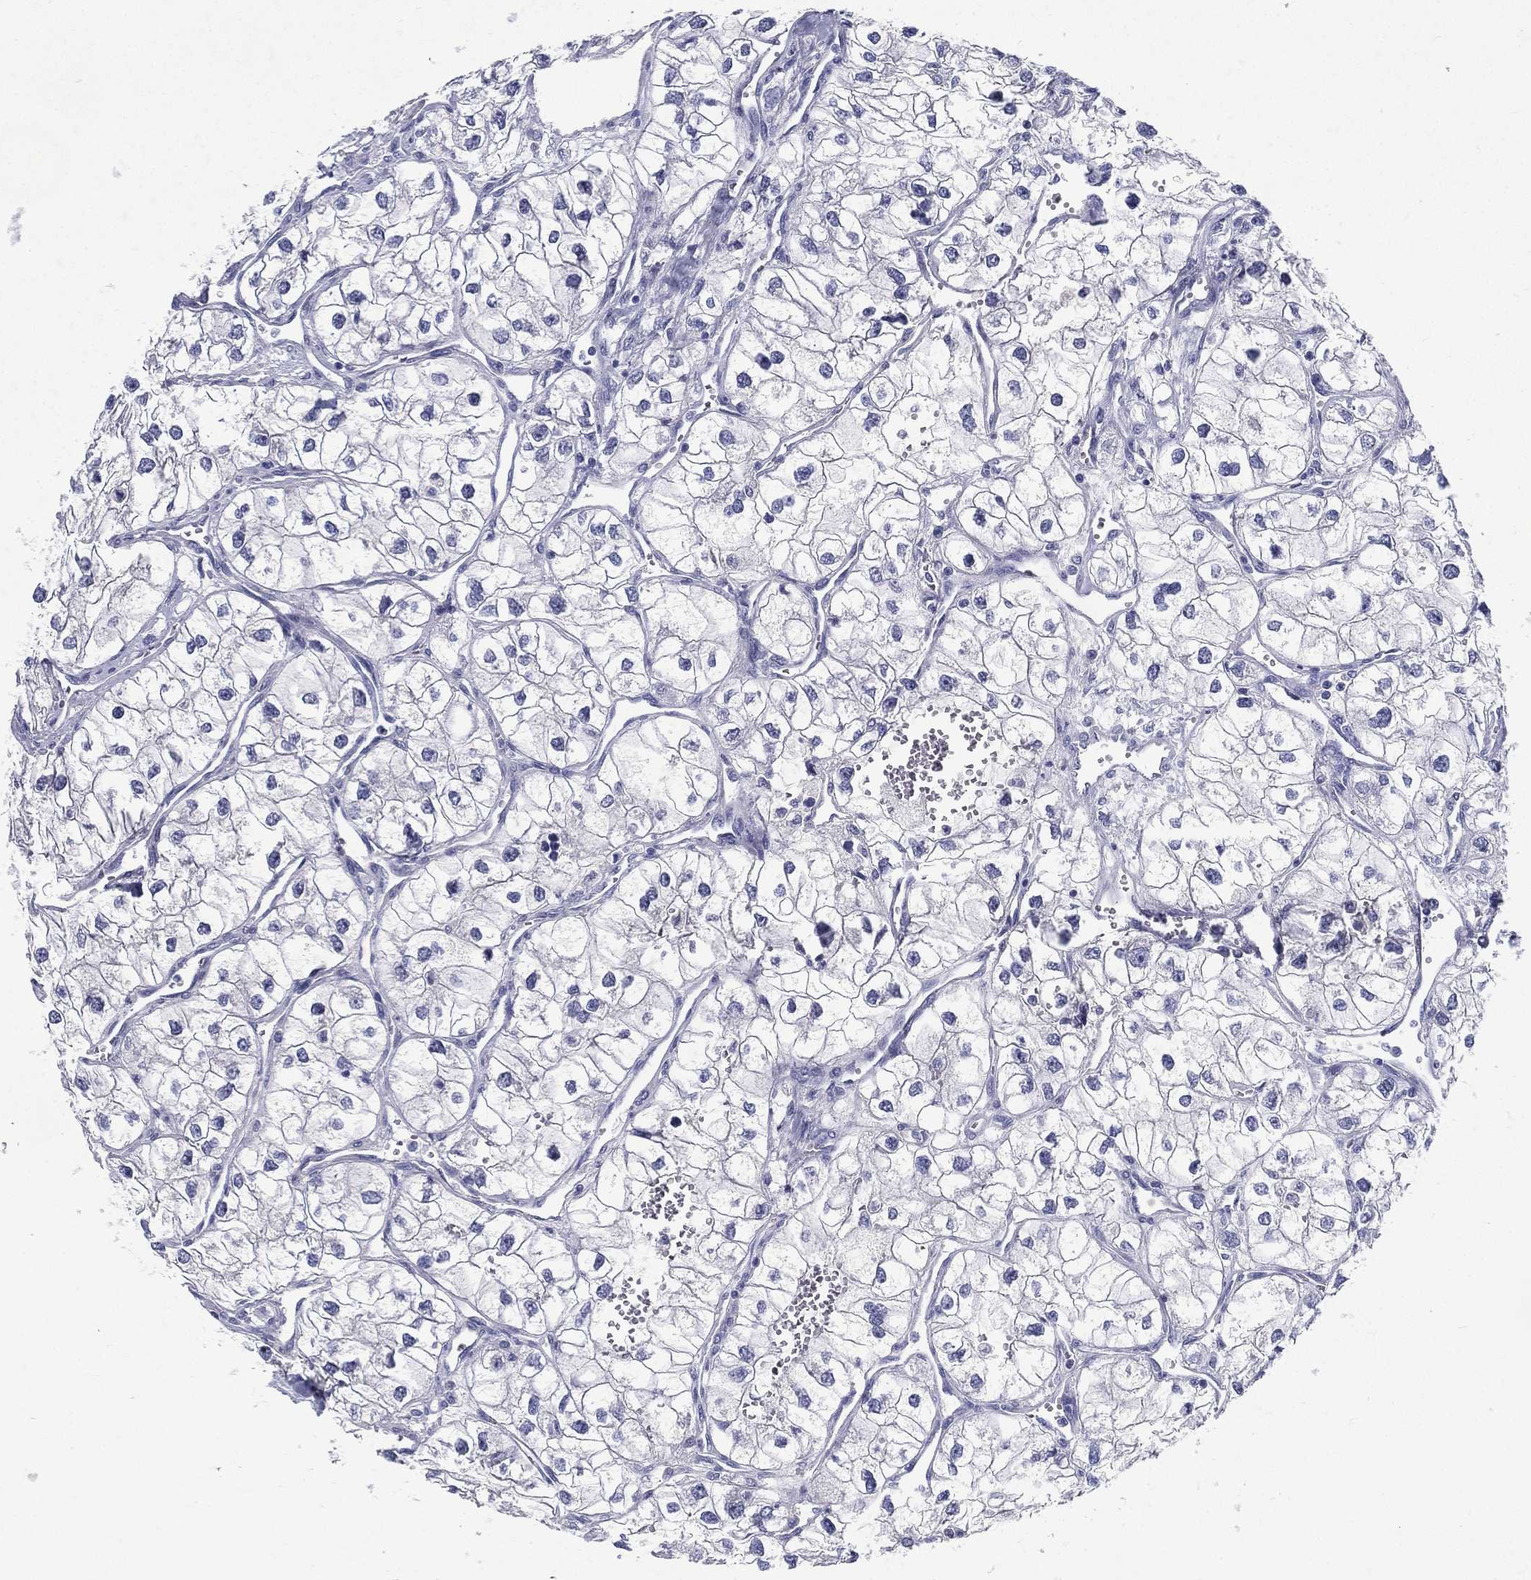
{"staining": {"intensity": "negative", "quantity": "none", "location": "none"}, "tissue": "renal cancer", "cell_type": "Tumor cells", "image_type": "cancer", "snomed": [{"axis": "morphology", "description": "Adenocarcinoma, NOS"}, {"axis": "topography", "description": "Kidney"}], "caption": "DAB immunohistochemical staining of human renal cancer (adenocarcinoma) exhibits no significant positivity in tumor cells.", "gene": "RGS13", "patient": {"sex": "male", "age": 59}}